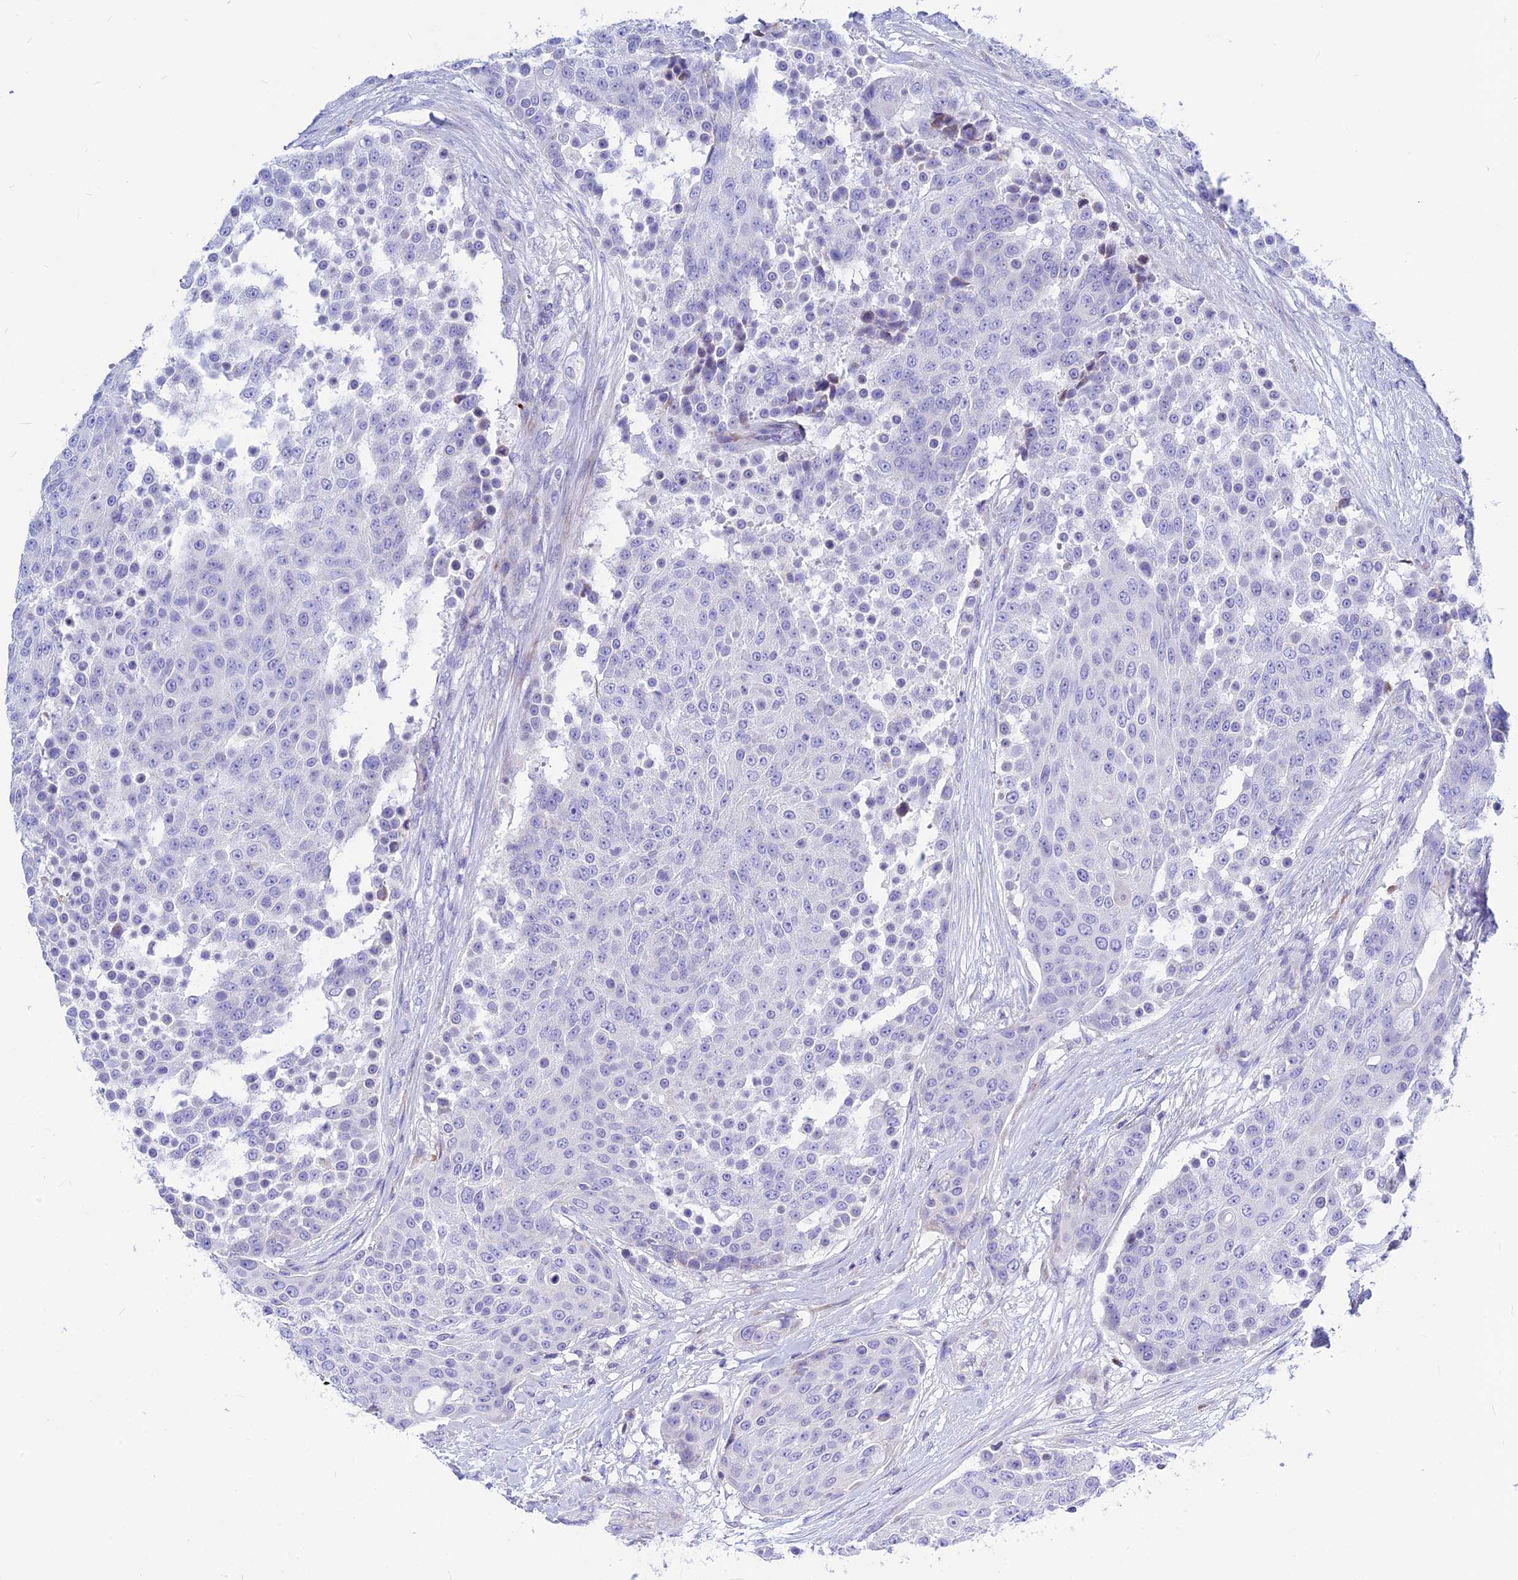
{"staining": {"intensity": "negative", "quantity": "none", "location": "none"}, "tissue": "urothelial cancer", "cell_type": "Tumor cells", "image_type": "cancer", "snomed": [{"axis": "morphology", "description": "Urothelial carcinoma, High grade"}, {"axis": "topography", "description": "Urinary bladder"}], "caption": "Photomicrograph shows no significant protein staining in tumor cells of urothelial cancer. (DAB IHC visualized using brightfield microscopy, high magnification).", "gene": "CNOT6", "patient": {"sex": "female", "age": 63}}